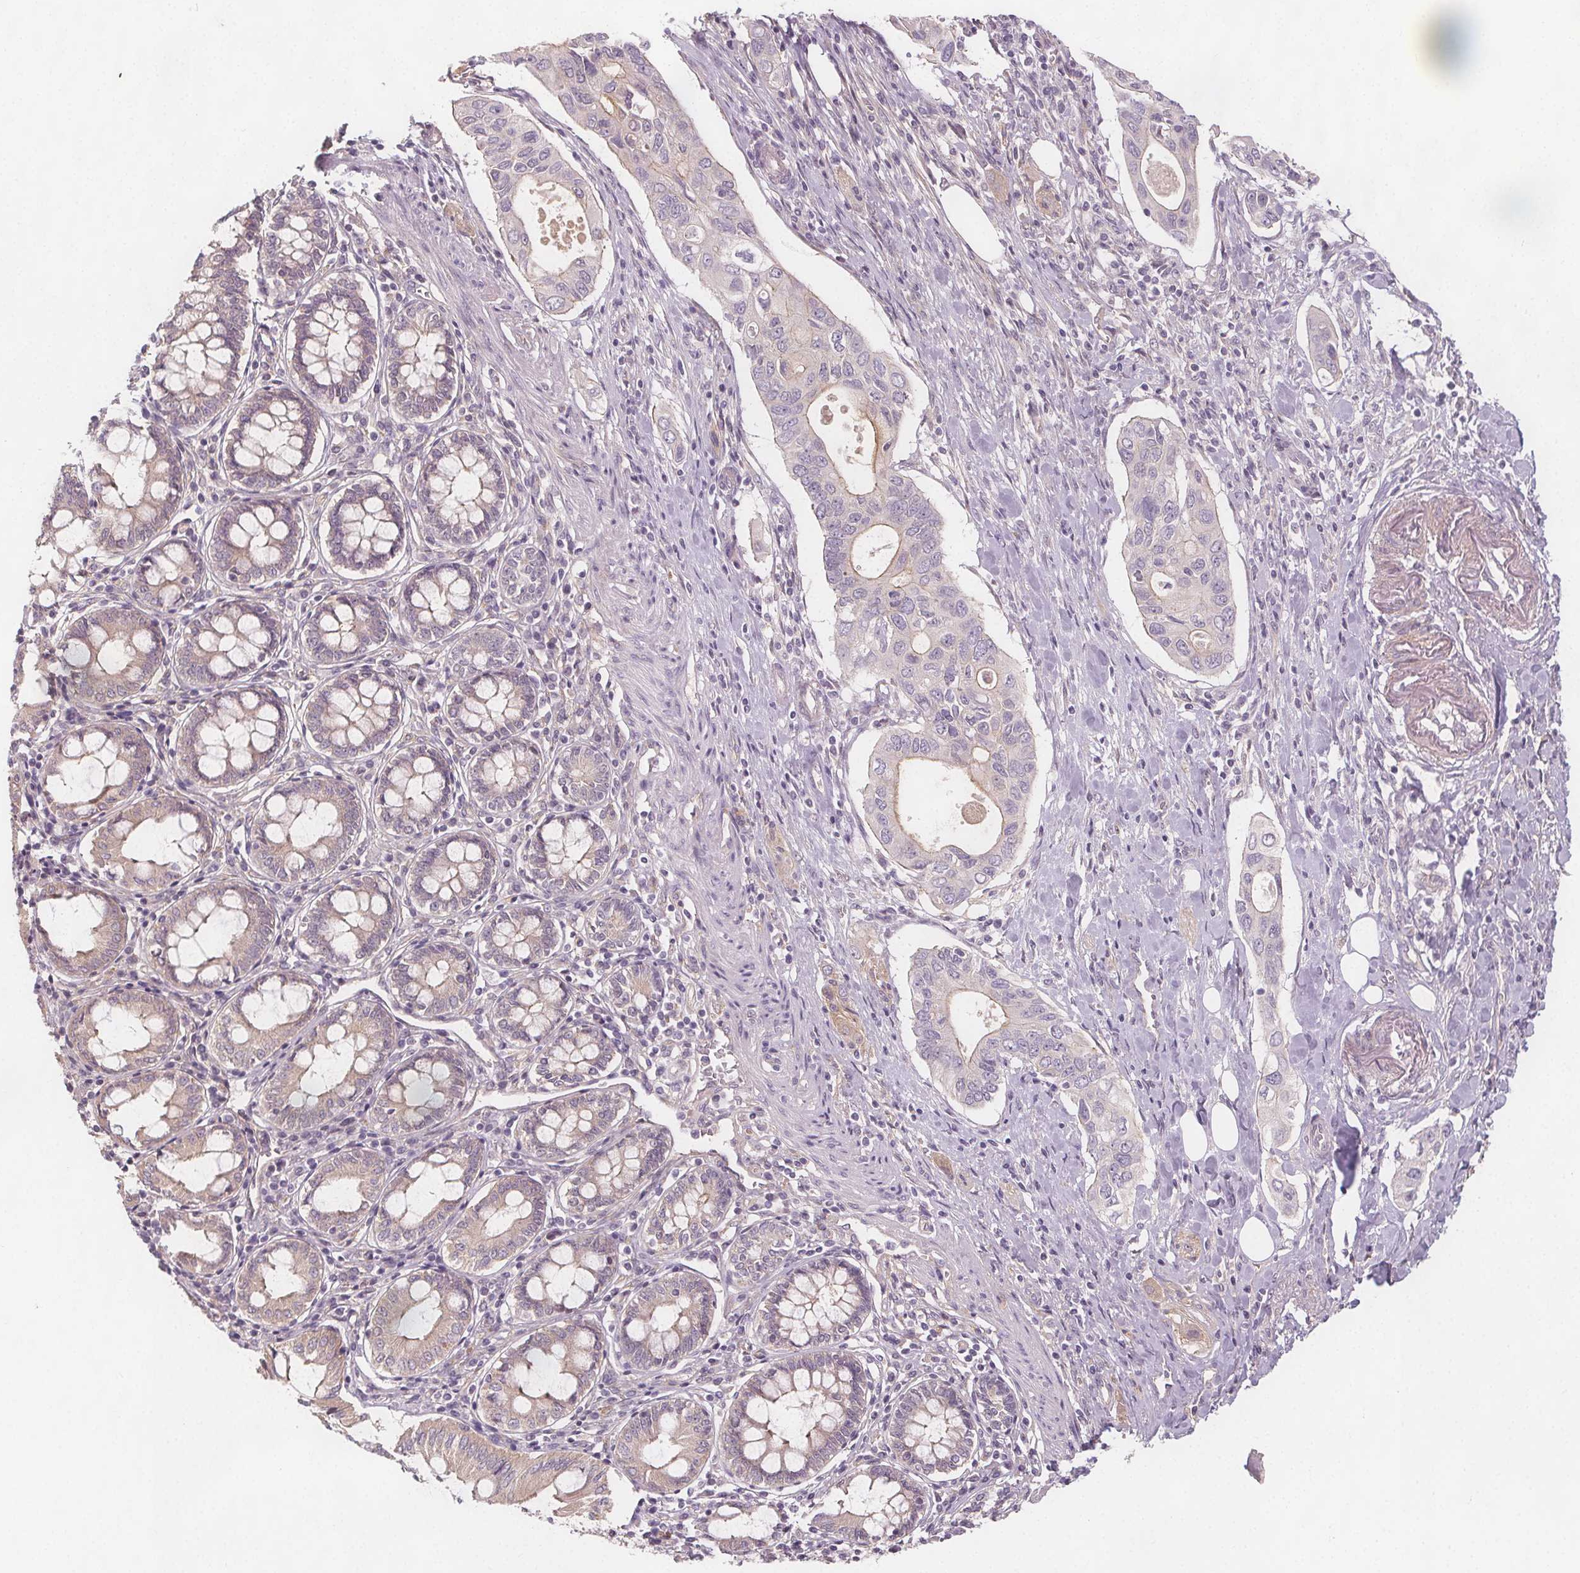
{"staining": {"intensity": "negative", "quantity": "none", "location": "none"}, "tissue": "pancreatic cancer", "cell_type": "Tumor cells", "image_type": "cancer", "snomed": [{"axis": "morphology", "description": "Adenocarcinoma, NOS"}, {"axis": "topography", "description": "Pancreas"}], "caption": "This is a histopathology image of IHC staining of pancreatic cancer (adenocarcinoma), which shows no staining in tumor cells.", "gene": "VNN1", "patient": {"sex": "female", "age": 63}}